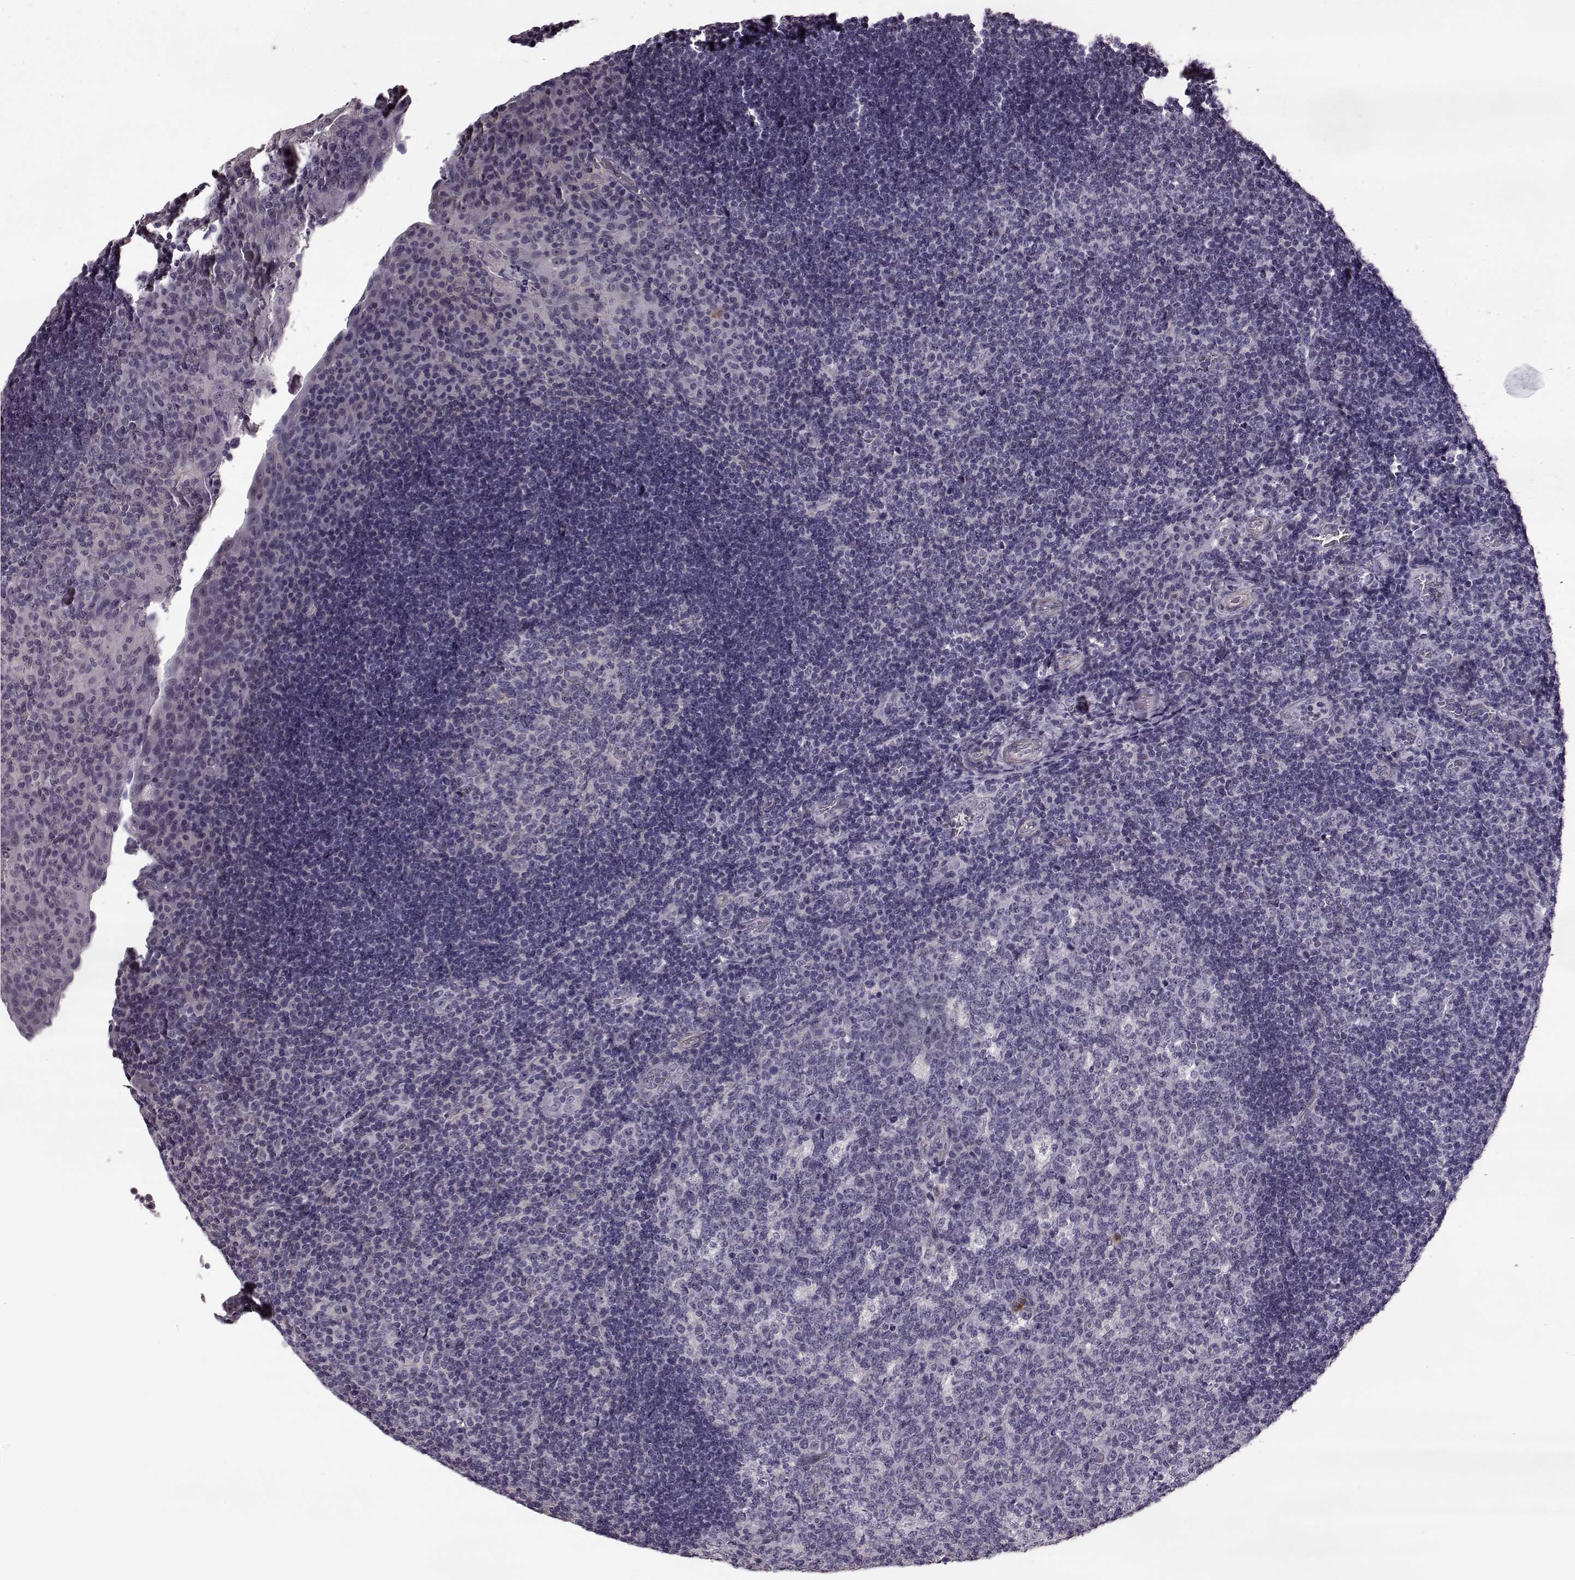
{"staining": {"intensity": "negative", "quantity": "none", "location": "none"}, "tissue": "tonsil", "cell_type": "Germinal center cells", "image_type": "normal", "snomed": [{"axis": "morphology", "description": "Normal tissue, NOS"}, {"axis": "topography", "description": "Tonsil"}], "caption": "High magnification brightfield microscopy of unremarkable tonsil stained with DAB (3,3'-diaminobenzidine) (brown) and counterstained with hematoxylin (blue): germinal center cells show no significant expression. (DAB (3,3'-diaminobenzidine) immunohistochemistry (IHC) with hematoxylin counter stain).", "gene": "SLCO3A1", "patient": {"sex": "male", "age": 17}}